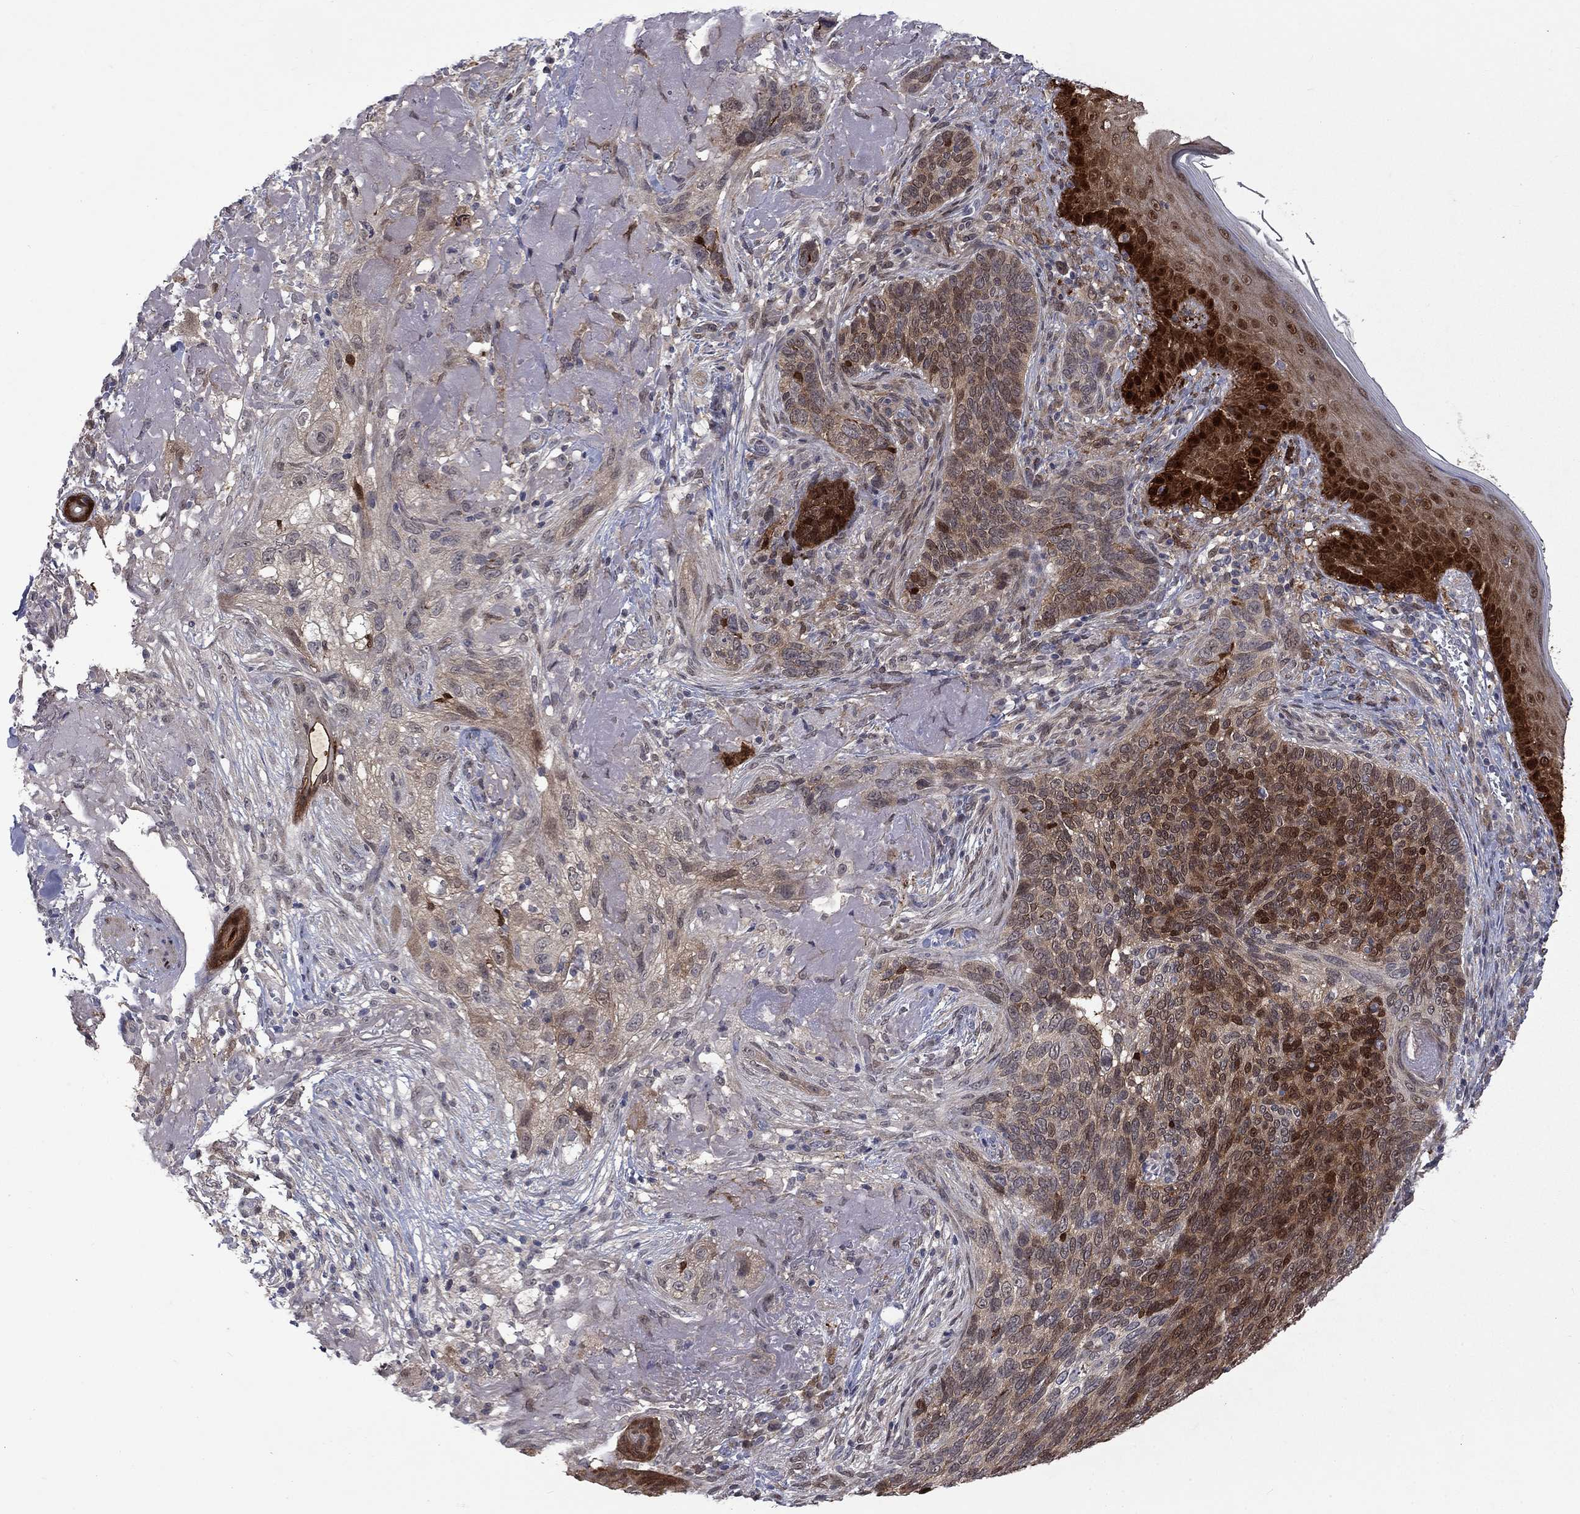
{"staining": {"intensity": "moderate", "quantity": "25%-75%", "location": "cytoplasmic/membranous,nuclear"}, "tissue": "skin cancer", "cell_type": "Tumor cells", "image_type": "cancer", "snomed": [{"axis": "morphology", "description": "Basal cell carcinoma"}, {"axis": "topography", "description": "Skin"}], "caption": "A high-resolution histopathology image shows IHC staining of skin cancer, which exhibits moderate cytoplasmic/membranous and nuclear expression in approximately 25%-75% of tumor cells.", "gene": "CBR1", "patient": {"sex": "male", "age": 91}}